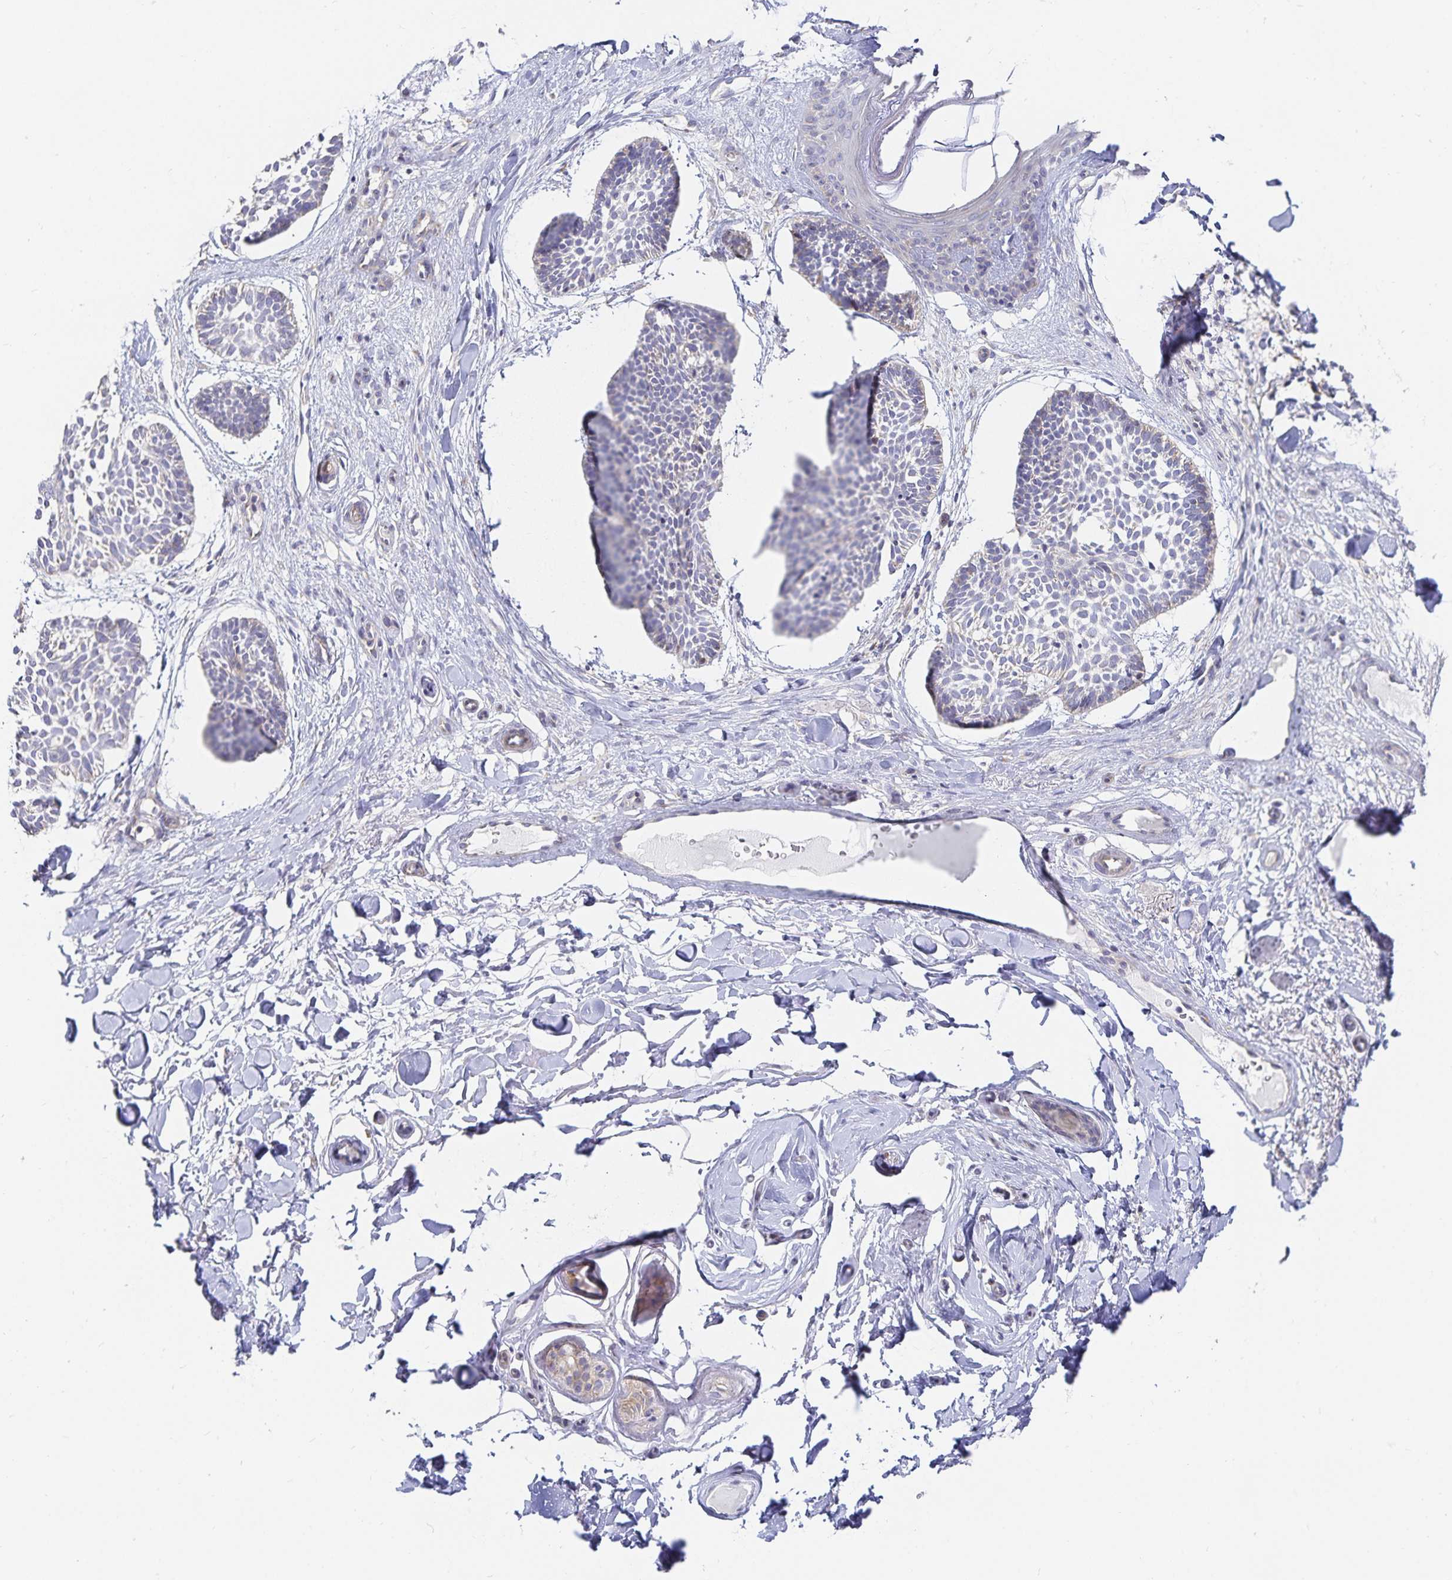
{"staining": {"intensity": "negative", "quantity": "none", "location": "none"}, "tissue": "skin cancer", "cell_type": "Tumor cells", "image_type": "cancer", "snomed": [{"axis": "morphology", "description": "Basal cell carcinoma"}, {"axis": "topography", "description": "Skin"}], "caption": "Immunohistochemical staining of human skin cancer (basal cell carcinoma) shows no significant staining in tumor cells.", "gene": "SFTPA1", "patient": {"sex": "male", "age": 89}}